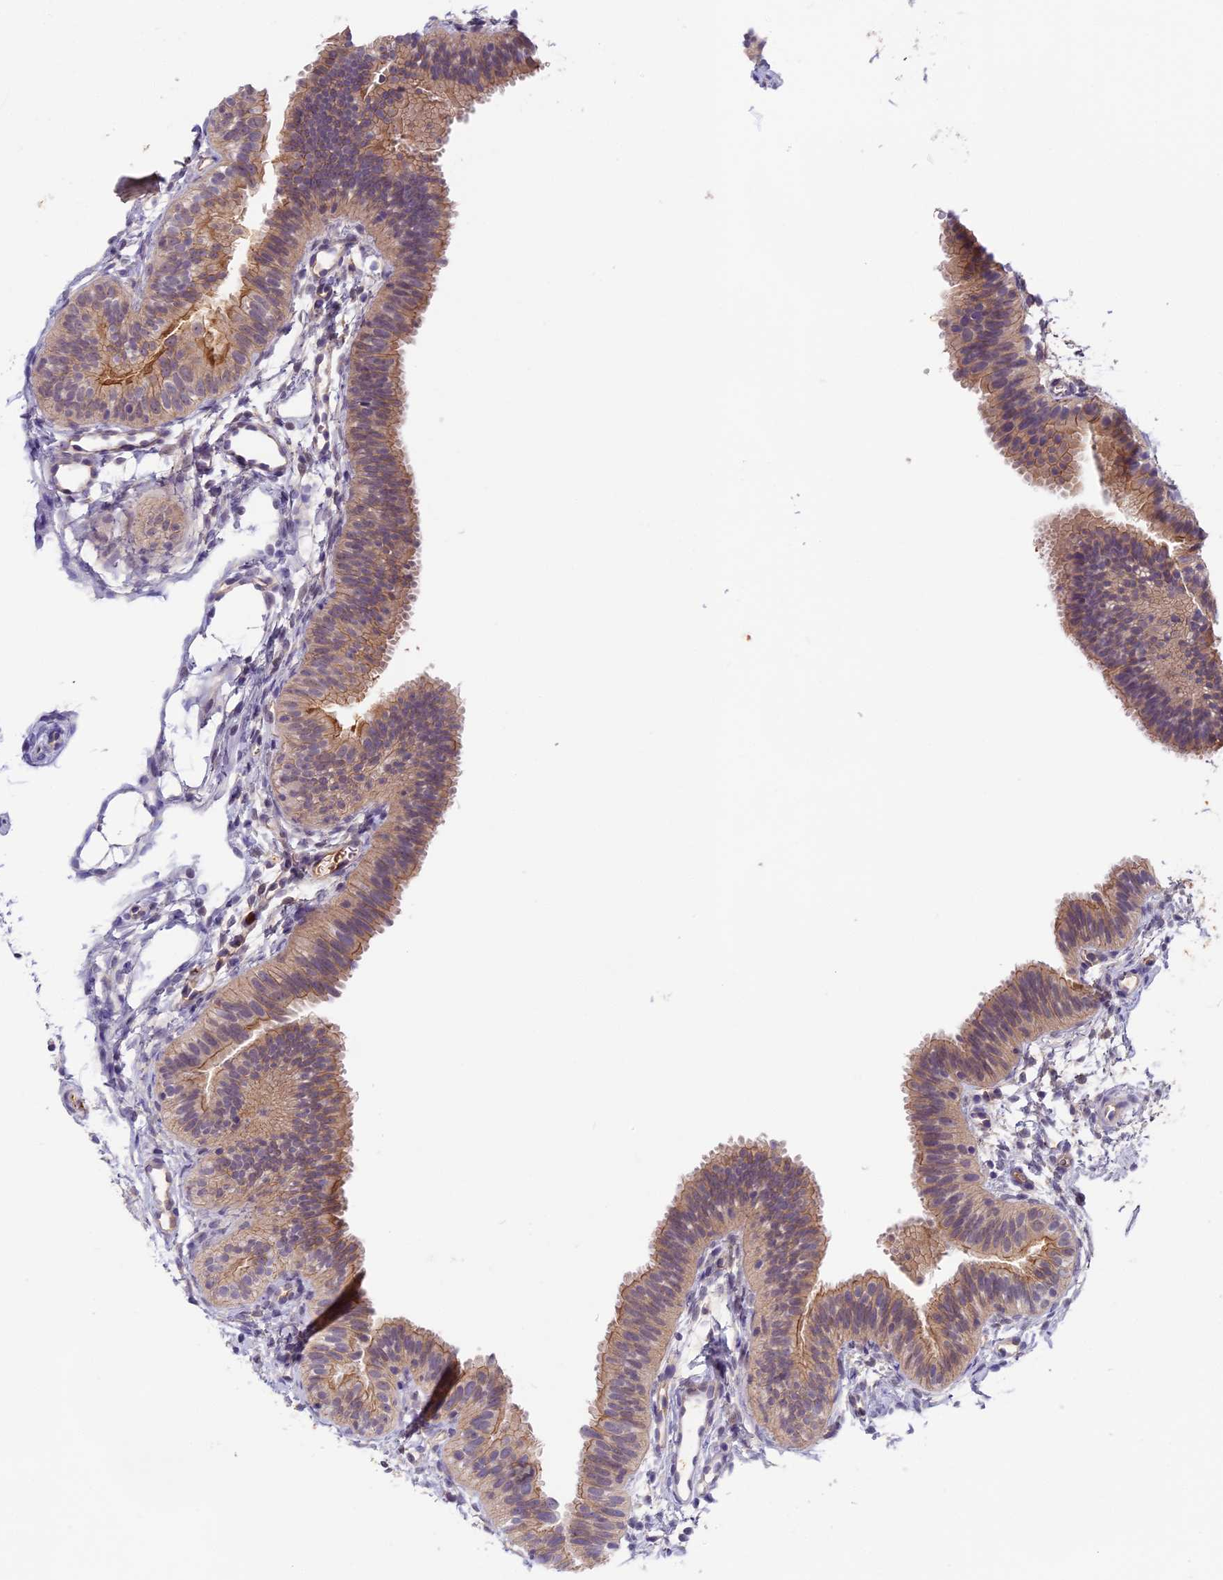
{"staining": {"intensity": "moderate", "quantity": ">75%", "location": "cytoplasmic/membranous"}, "tissue": "fallopian tube", "cell_type": "Glandular cells", "image_type": "normal", "snomed": [{"axis": "morphology", "description": "Normal tissue, NOS"}, {"axis": "topography", "description": "Fallopian tube"}], "caption": "IHC image of unremarkable fallopian tube stained for a protein (brown), which demonstrates medium levels of moderate cytoplasmic/membranous positivity in approximately >75% of glandular cells.", "gene": "ADGRD1", "patient": {"sex": "female", "age": 35}}